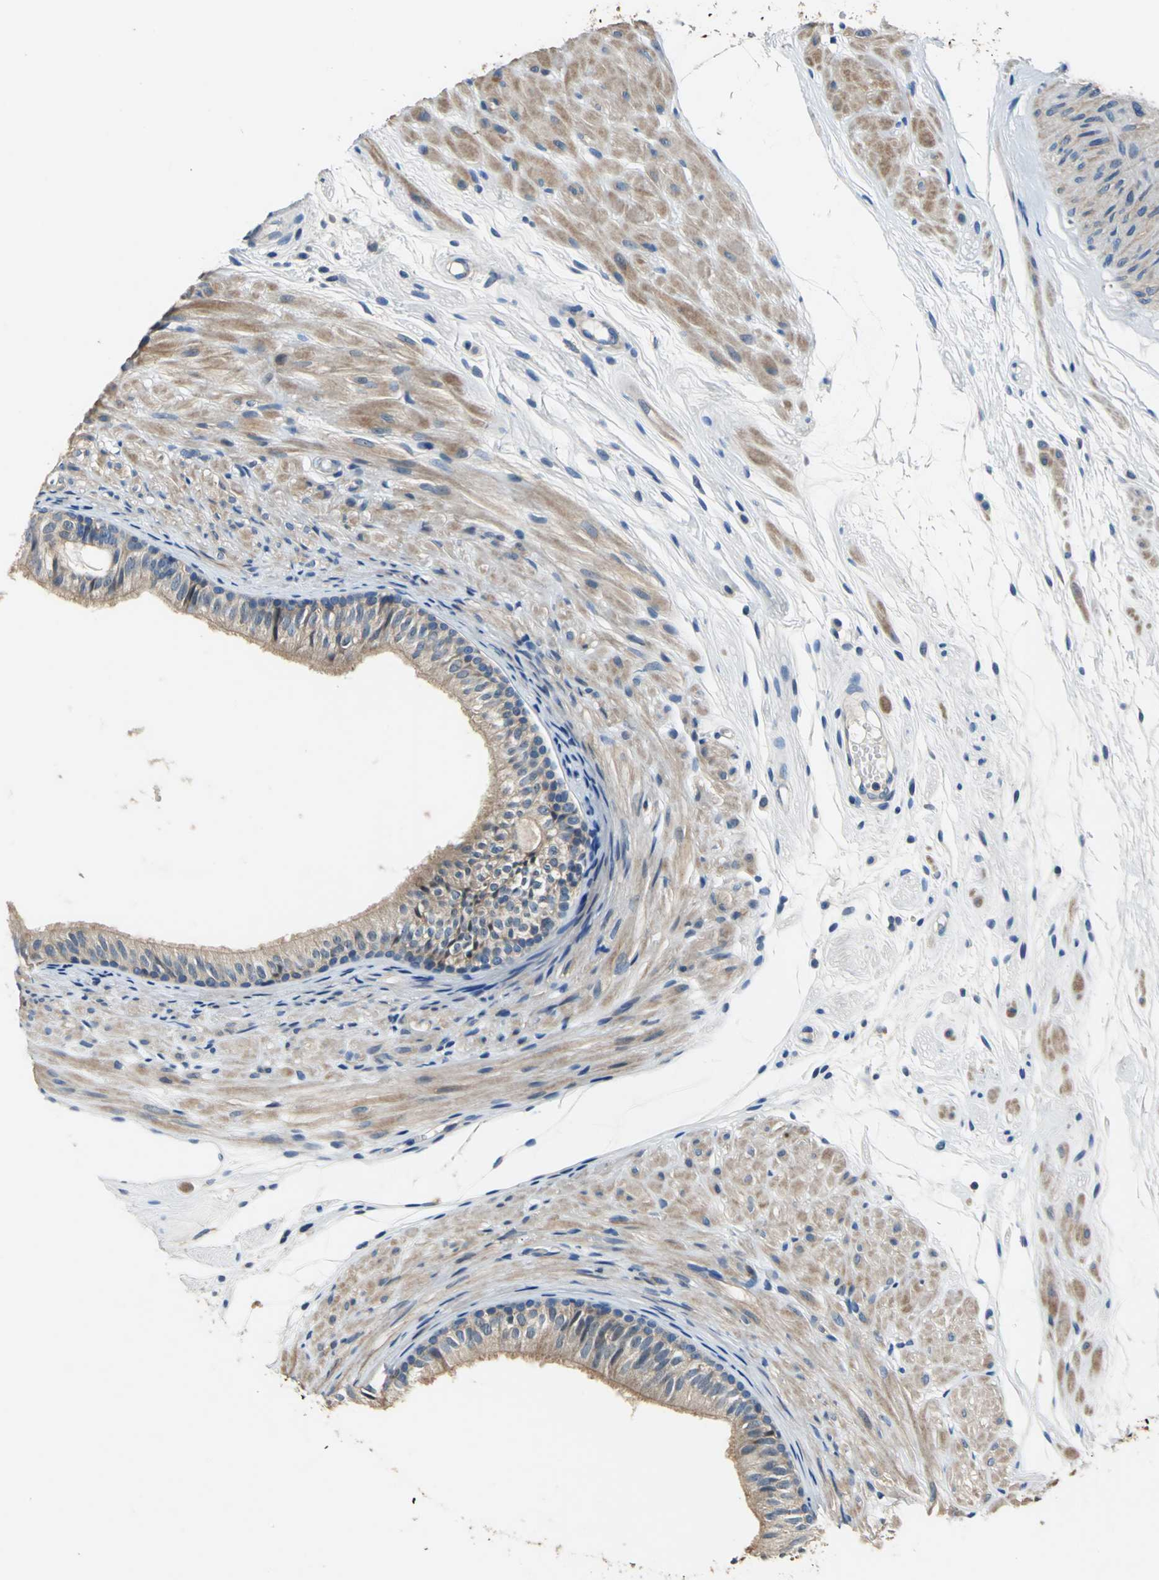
{"staining": {"intensity": "weak", "quantity": ">75%", "location": "cytoplasmic/membranous"}, "tissue": "epididymis", "cell_type": "Glandular cells", "image_type": "normal", "snomed": [{"axis": "morphology", "description": "Normal tissue, NOS"}, {"axis": "morphology", "description": "Atrophy, NOS"}, {"axis": "topography", "description": "Testis"}, {"axis": "topography", "description": "Epididymis"}], "caption": "The image demonstrates immunohistochemical staining of unremarkable epididymis. There is weak cytoplasmic/membranous staining is seen in approximately >75% of glandular cells. The staining is performed using DAB brown chromogen to label protein expression. The nuclei are counter-stained blue using hematoxylin.", "gene": "DDX3X", "patient": {"sex": "male", "age": 18}}